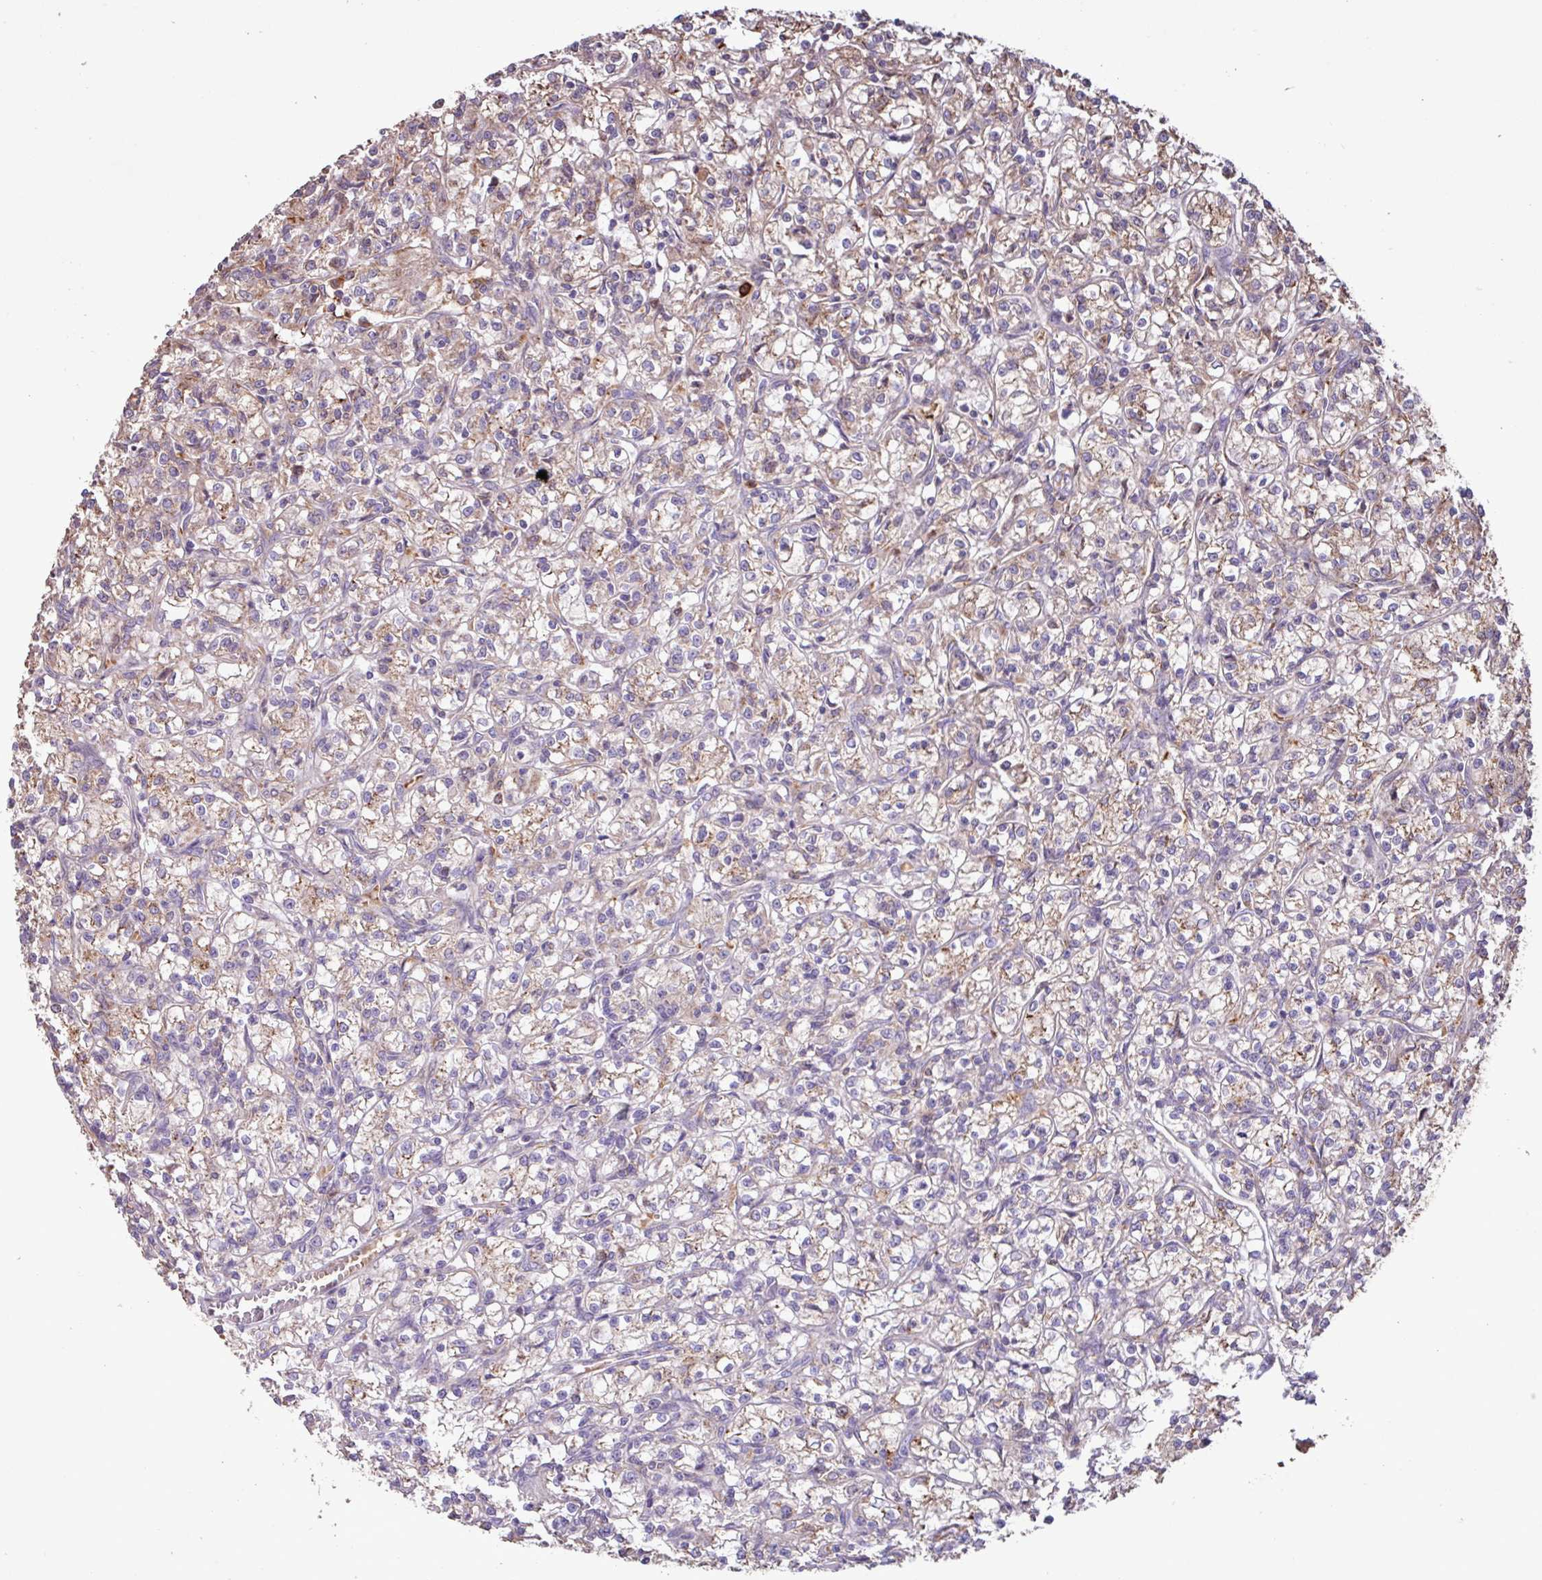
{"staining": {"intensity": "weak", "quantity": "25%-75%", "location": "cytoplasmic/membranous"}, "tissue": "renal cancer", "cell_type": "Tumor cells", "image_type": "cancer", "snomed": [{"axis": "morphology", "description": "Adenocarcinoma, NOS"}, {"axis": "topography", "description": "Kidney"}], "caption": "About 25%-75% of tumor cells in renal cancer (adenocarcinoma) reveal weak cytoplasmic/membranous protein expression as visualized by brown immunohistochemical staining.", "gene": "CHST11", "patient": {"sex": "female", "age": 59}}